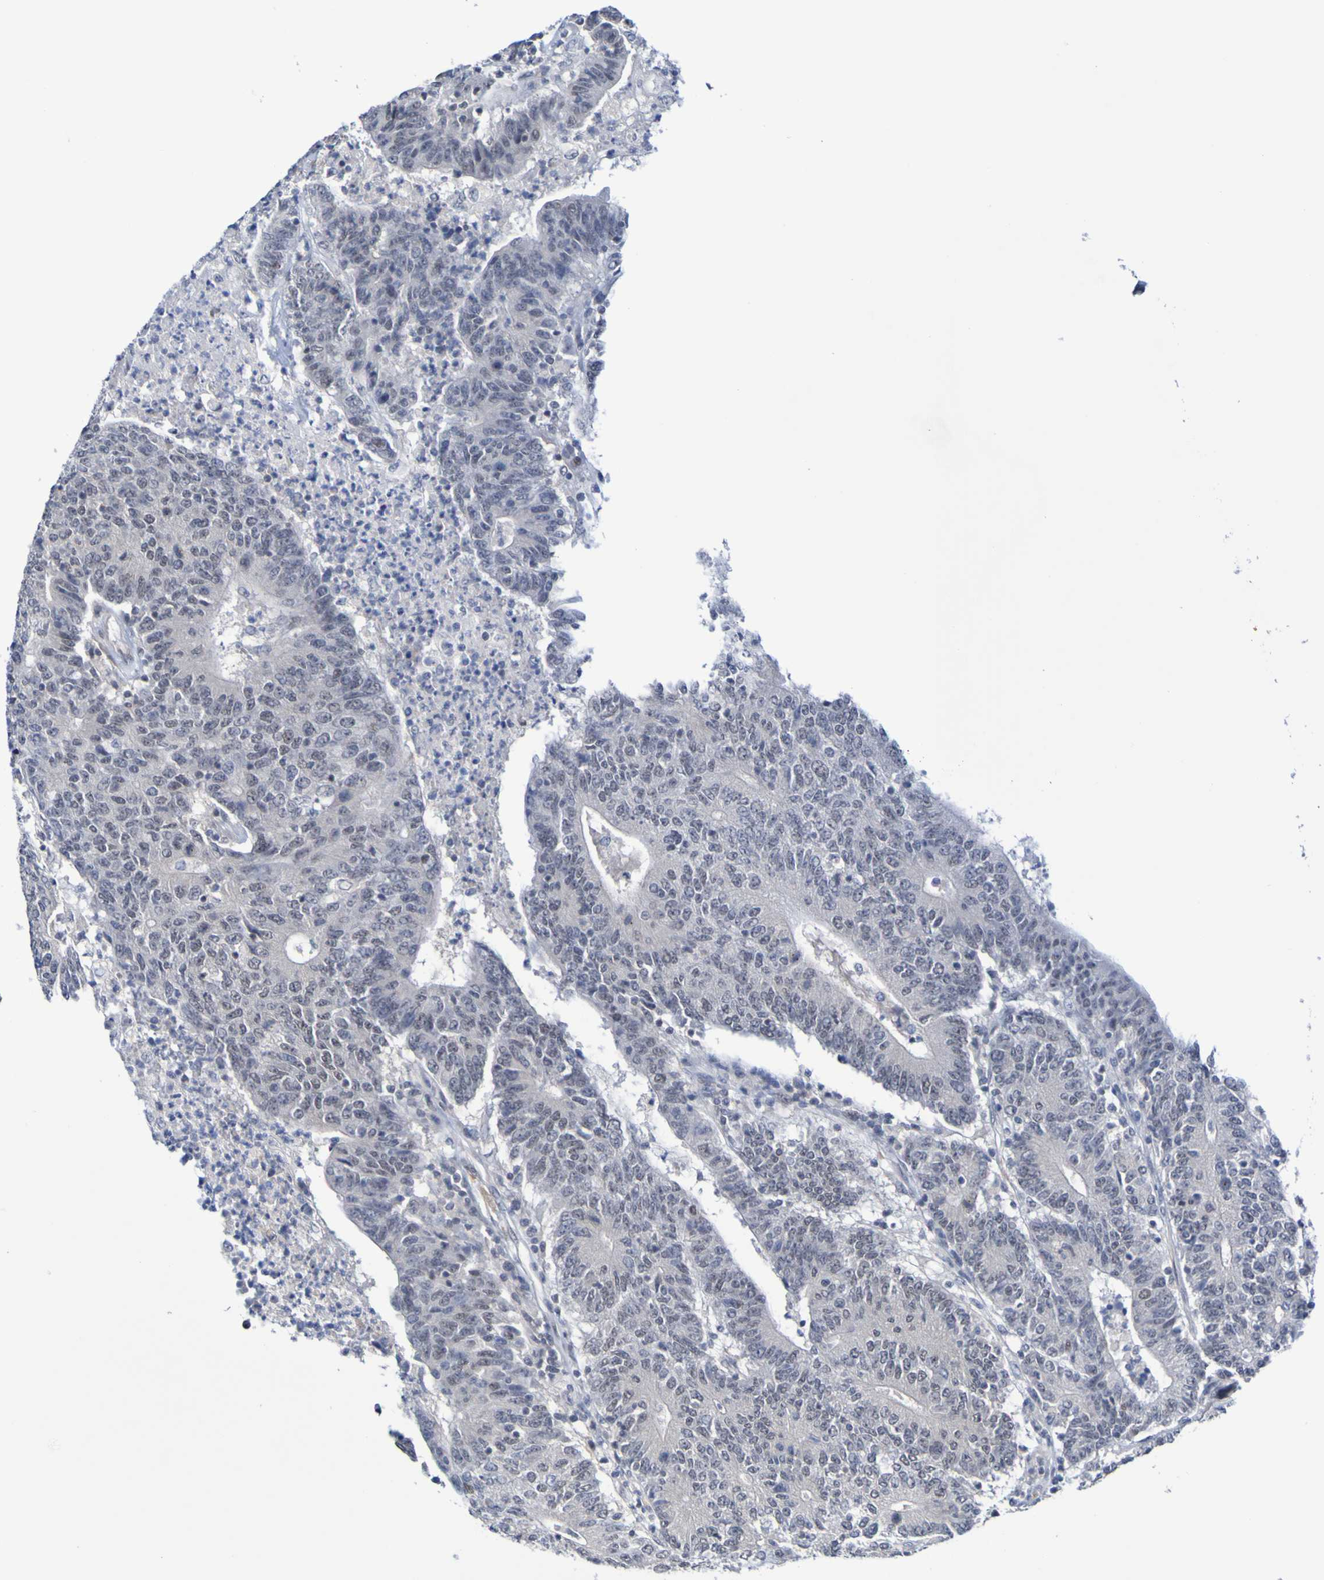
{"staining": {"intensity": "weak", "quantity": "<25%", "location": "nuclear"}, "tissue": "colorectal cancer", "cell_type": "Tumor cells", "image_type": "cancer", "snomed": [{"axis": "morphology", "description": "Normal tissue, NOS"}, {"axis": "morphology", "description": "Adenocarcinoma, NOS"}, {"axis": "topography", "description": "Colon"}], "caption": "Tumor cells show no significant expression in adenocarcinoma (colorectal).", "gene": "PCGF1", "patient": {"sex": "female", "age": 75}}